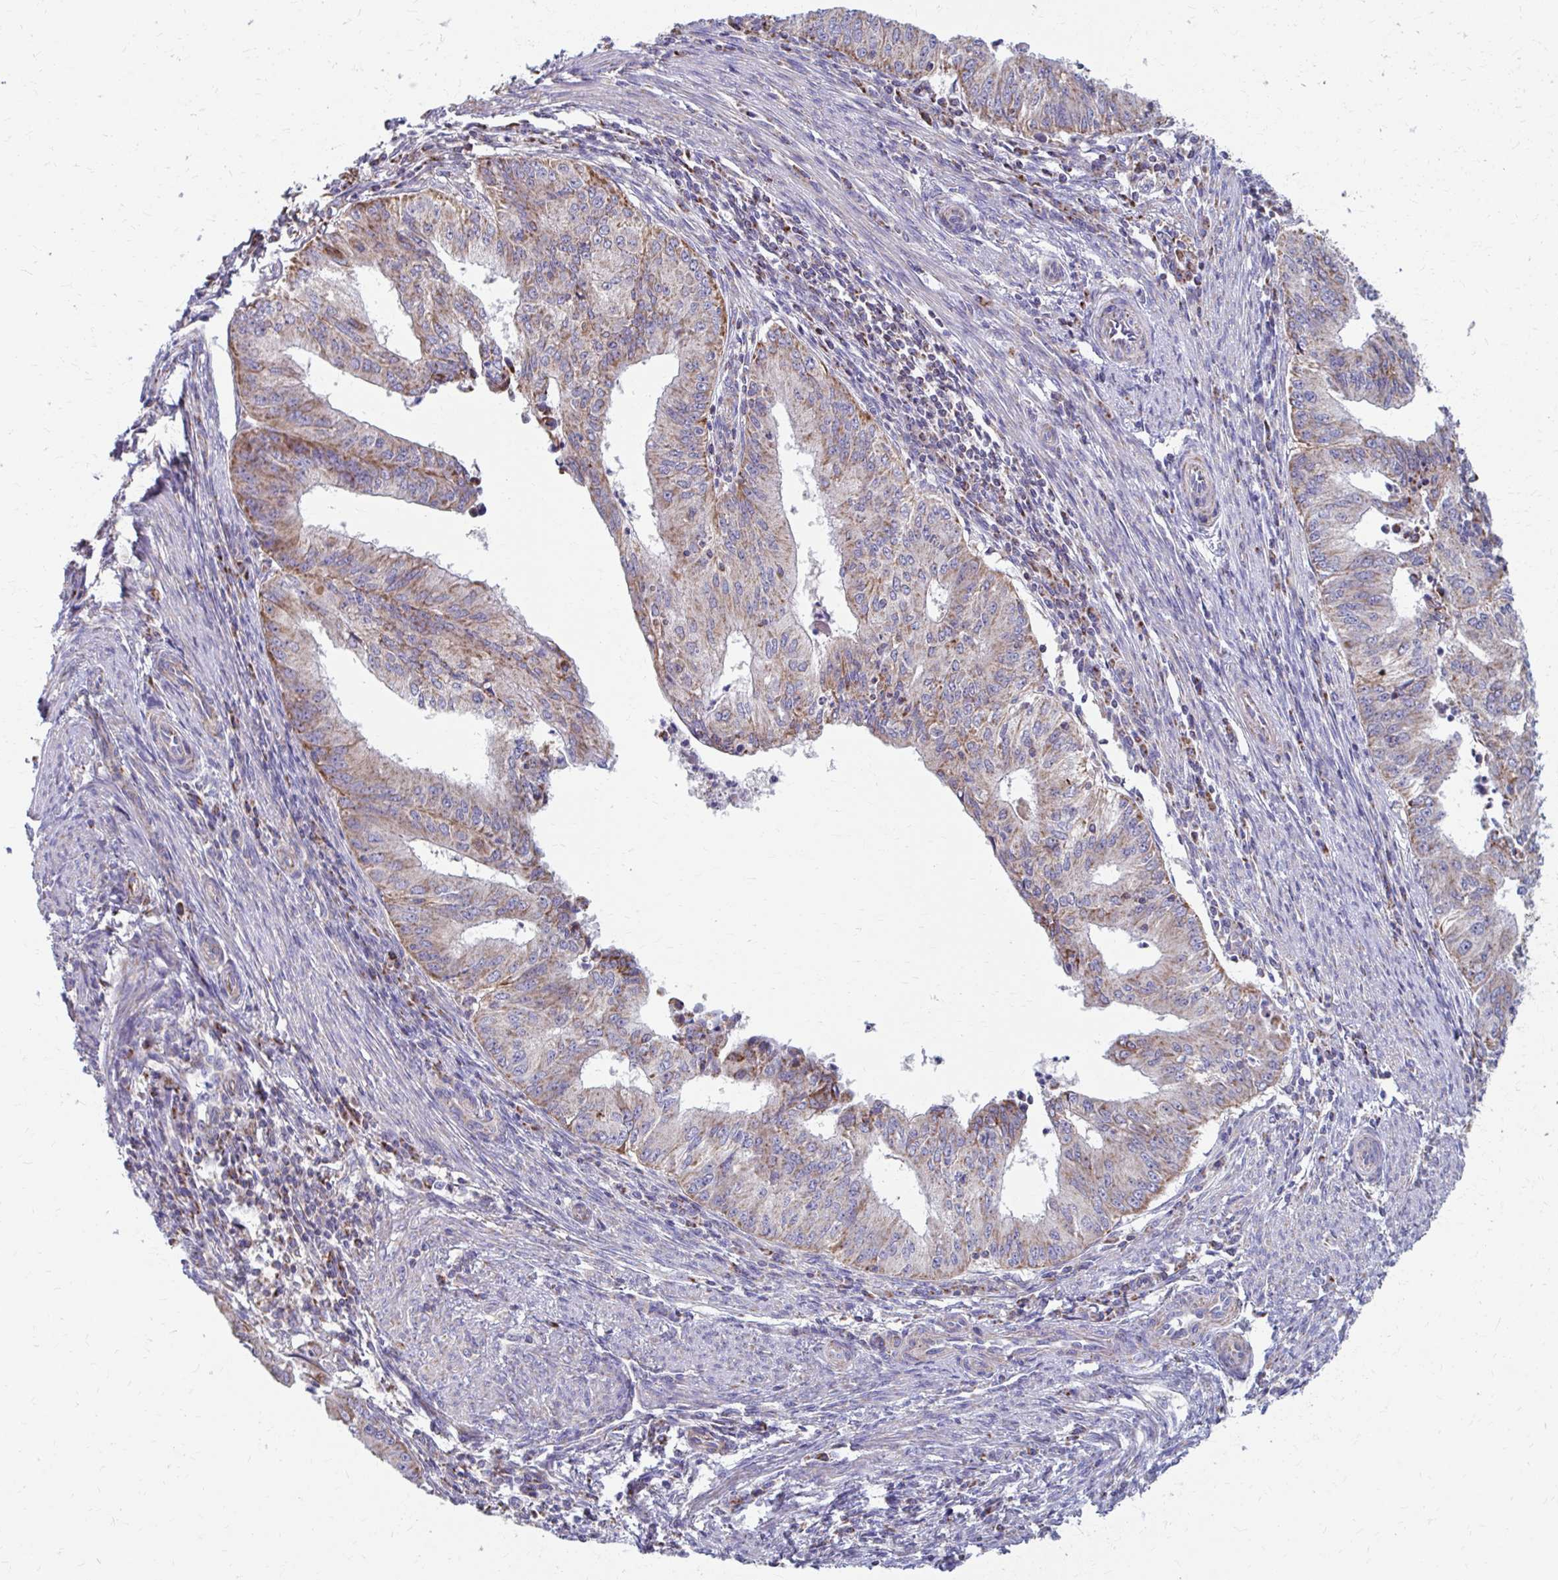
{"staining": {"intensity": "moderate", "quantity": "25%-75%", "location": "cytoplasmic/membranous"}, "tissue": "endometrial cancer", "cell_type": "Tumor cells", "image_type": "cancer", "snomed": [{"axis": "morphology", "description": "Adenocarcinoma, NOS"}, {"axis": "topography", "description": "Endometrium"}], "caption": "The image displays immunohistochemical staining of endometrial adenocarcinoma. There is moderate cytoplasmic/membranous positivity is appreciated in approximately 25%-75% of tumor cells. The staining was performed using DAB to visualize the protein expression in brown, while the nuclei were stained in blue with hematoxylin (Magnification: 20x).", "gene": "RCC1L", "patient": {"sex": "female", "age": 50}}